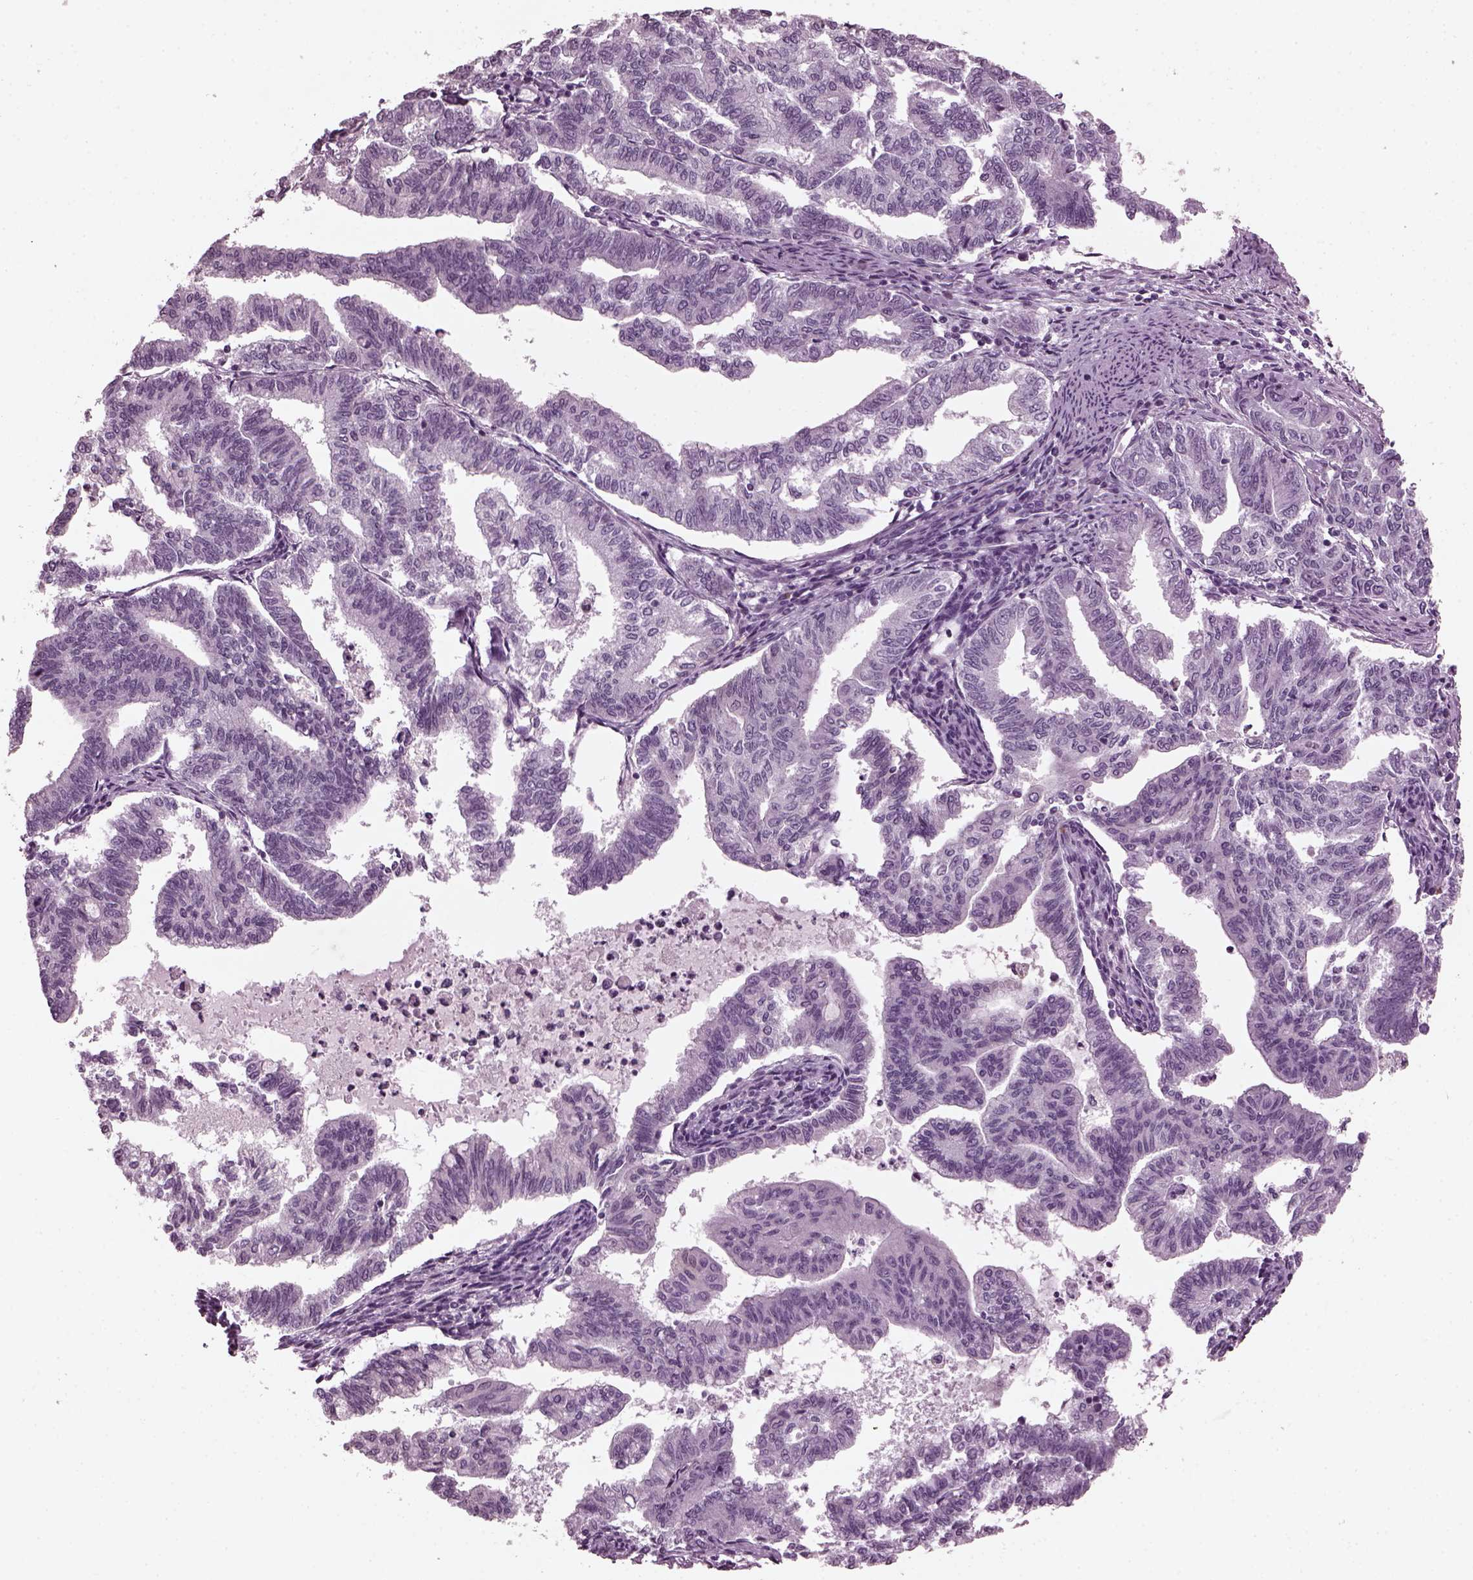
{"staining": {"intensity": "negative", "quantity": "none", "location": "none"}, "tissue": "endometrial cancer", "cell_type": "Tumor cells", "image_type": "cancer", "snomed": [{"axis": "morphology", "description": "Adenocarcinoma, NOS"}, {"axis": "topography", "description": "Endometrium"}], "caption": "Image shows no significant protein expression in tumor cells of endometrial adenocarcinoma.", "gene": "SLC6A17", "patient": {"sex": "female", "age": 79}}